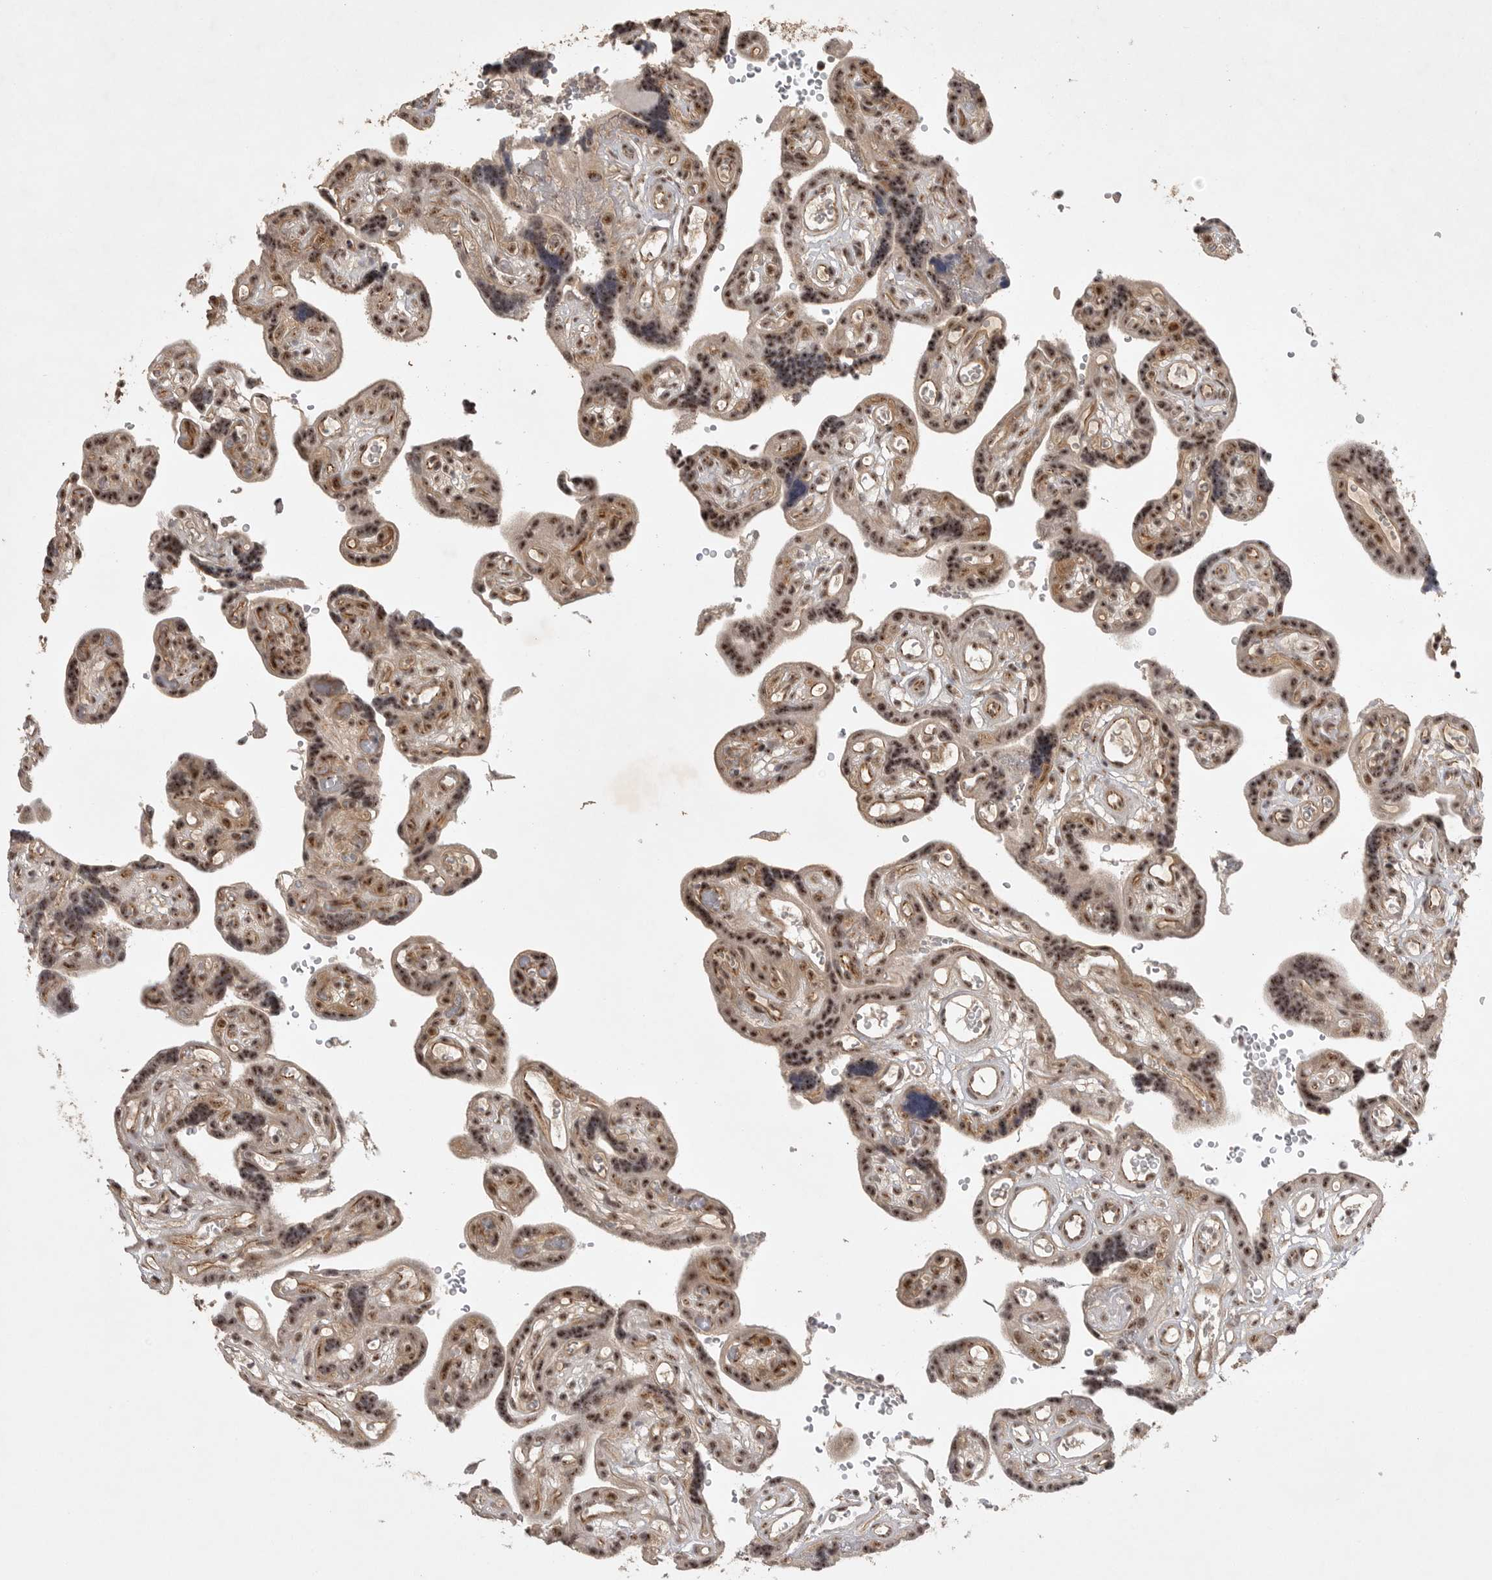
{"staining": {"intensity": "moderate", "quantity": ">75%", "location": "cytoplasmic/membranous,nuclear"}, "tissue": "placenta", "cell_type": "Decidual cells", "image_type": "normal", "snomed": [{"axis": "morphology", "description": "Normal tissue, NOS"}, {"axis": "topography", "description": "Placenta"}], "caption": "Moderate cytoplasmic/membranous,nuclear staining is seen in about >75% of decidual cells in normal placenta. The staining was performed using DAB (3,3'-diaminobenzidine), with brown indicating positive protein expression. Nuclei are stained blue with hematoxylin.", "gene": "POMP", "patient": {"sex": "female", "age": 30}}